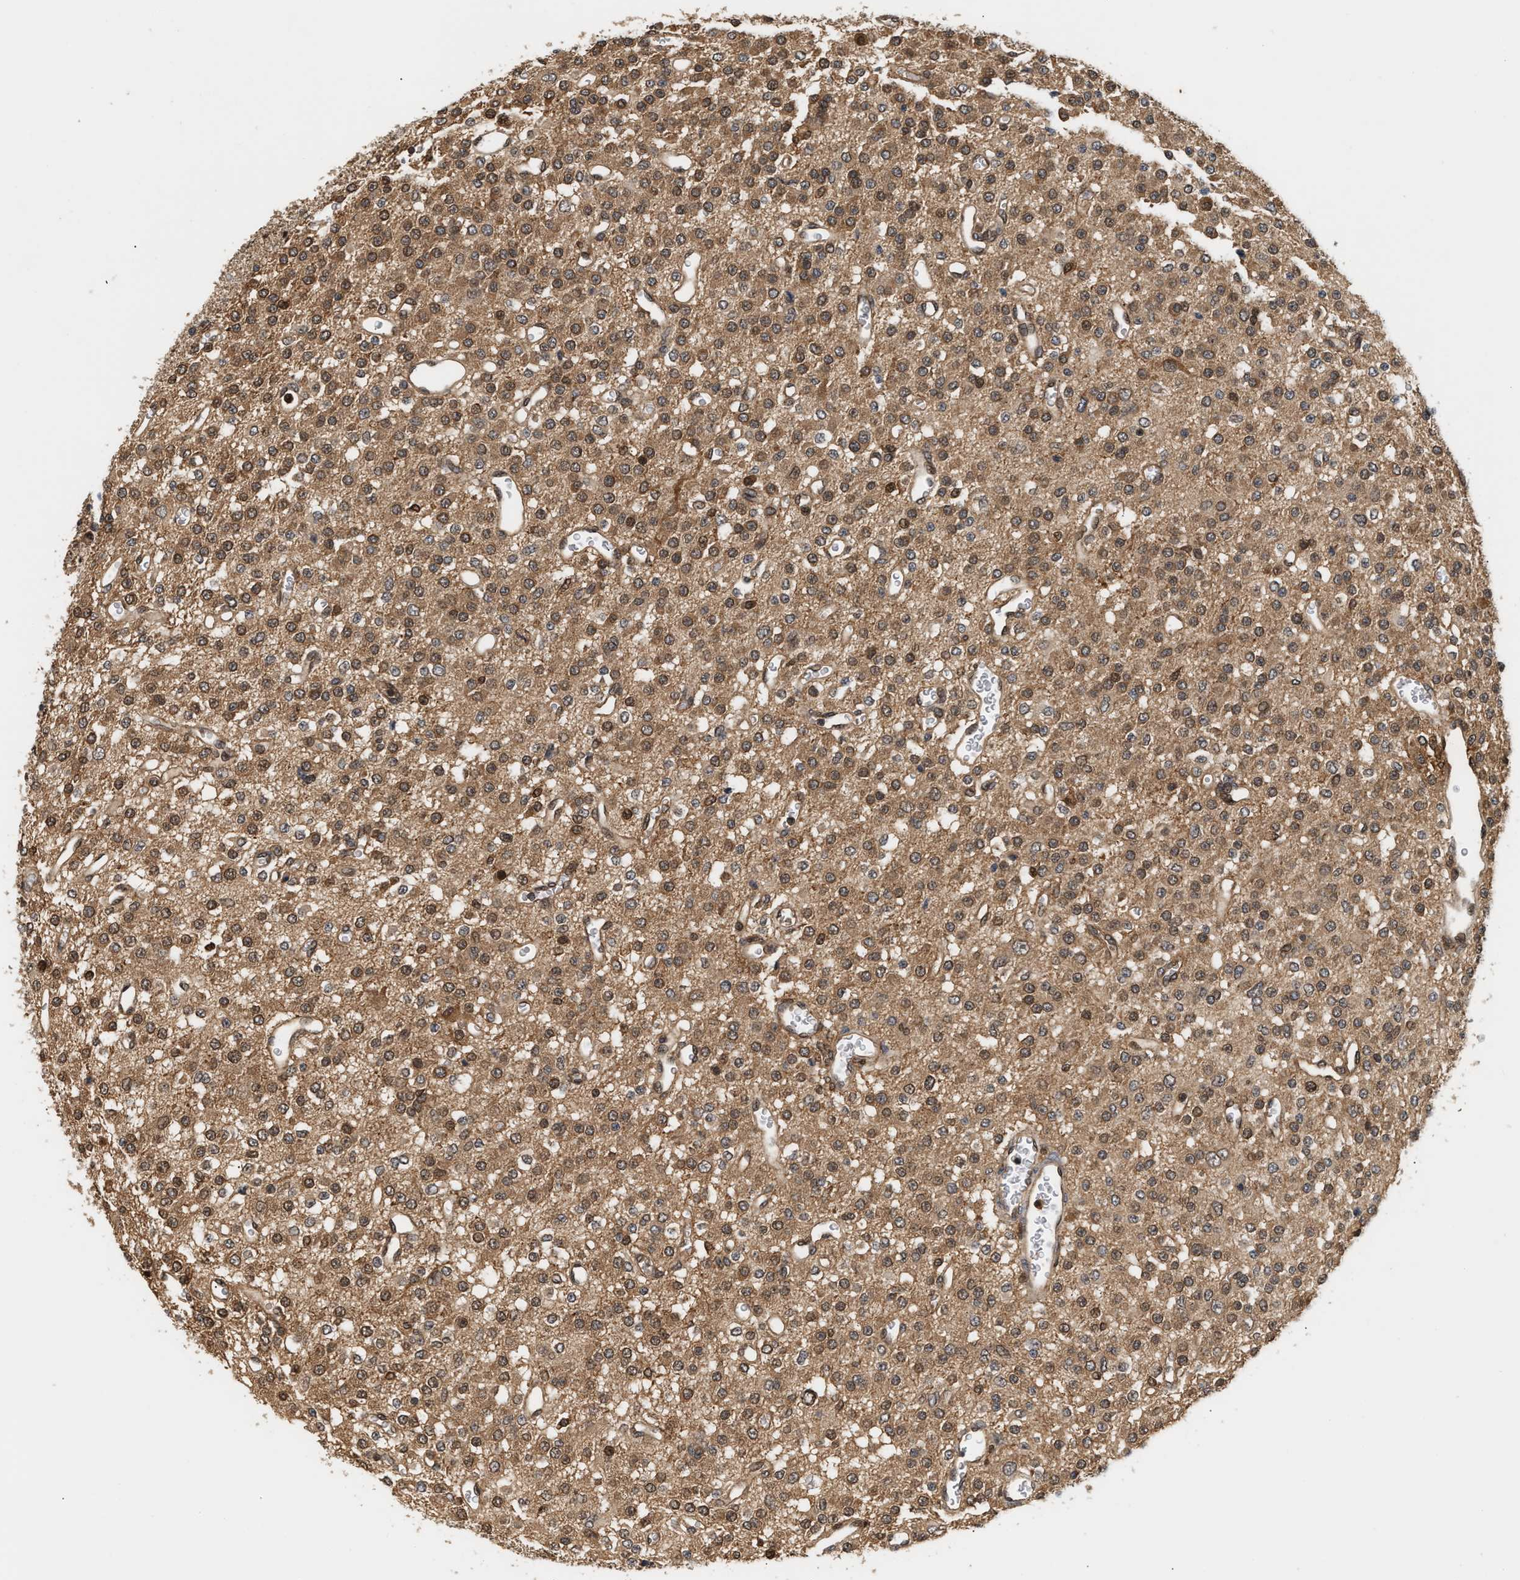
{"staining": {"intensity": "moderate", "quantity": "<25%", "location": "nuclear"}, "tissue": "glioma", "cell_type": "Tumor cells", "image_type": "cancer", "snomed": [{"axis": "morphology", "description": "Glioma, malignant, Low grade"}, {"axis": "topography", "description": "Brain"}], "caption": "Immunohistochemical staining of human glioma reveals low levels of moderate nuclear expression in approximately <25% of tumor cells. (DAB IHC with brightfield microscopy, high magnification).", "gene": "ABHD5", "patient": {"sex": "male", "age": 38}}